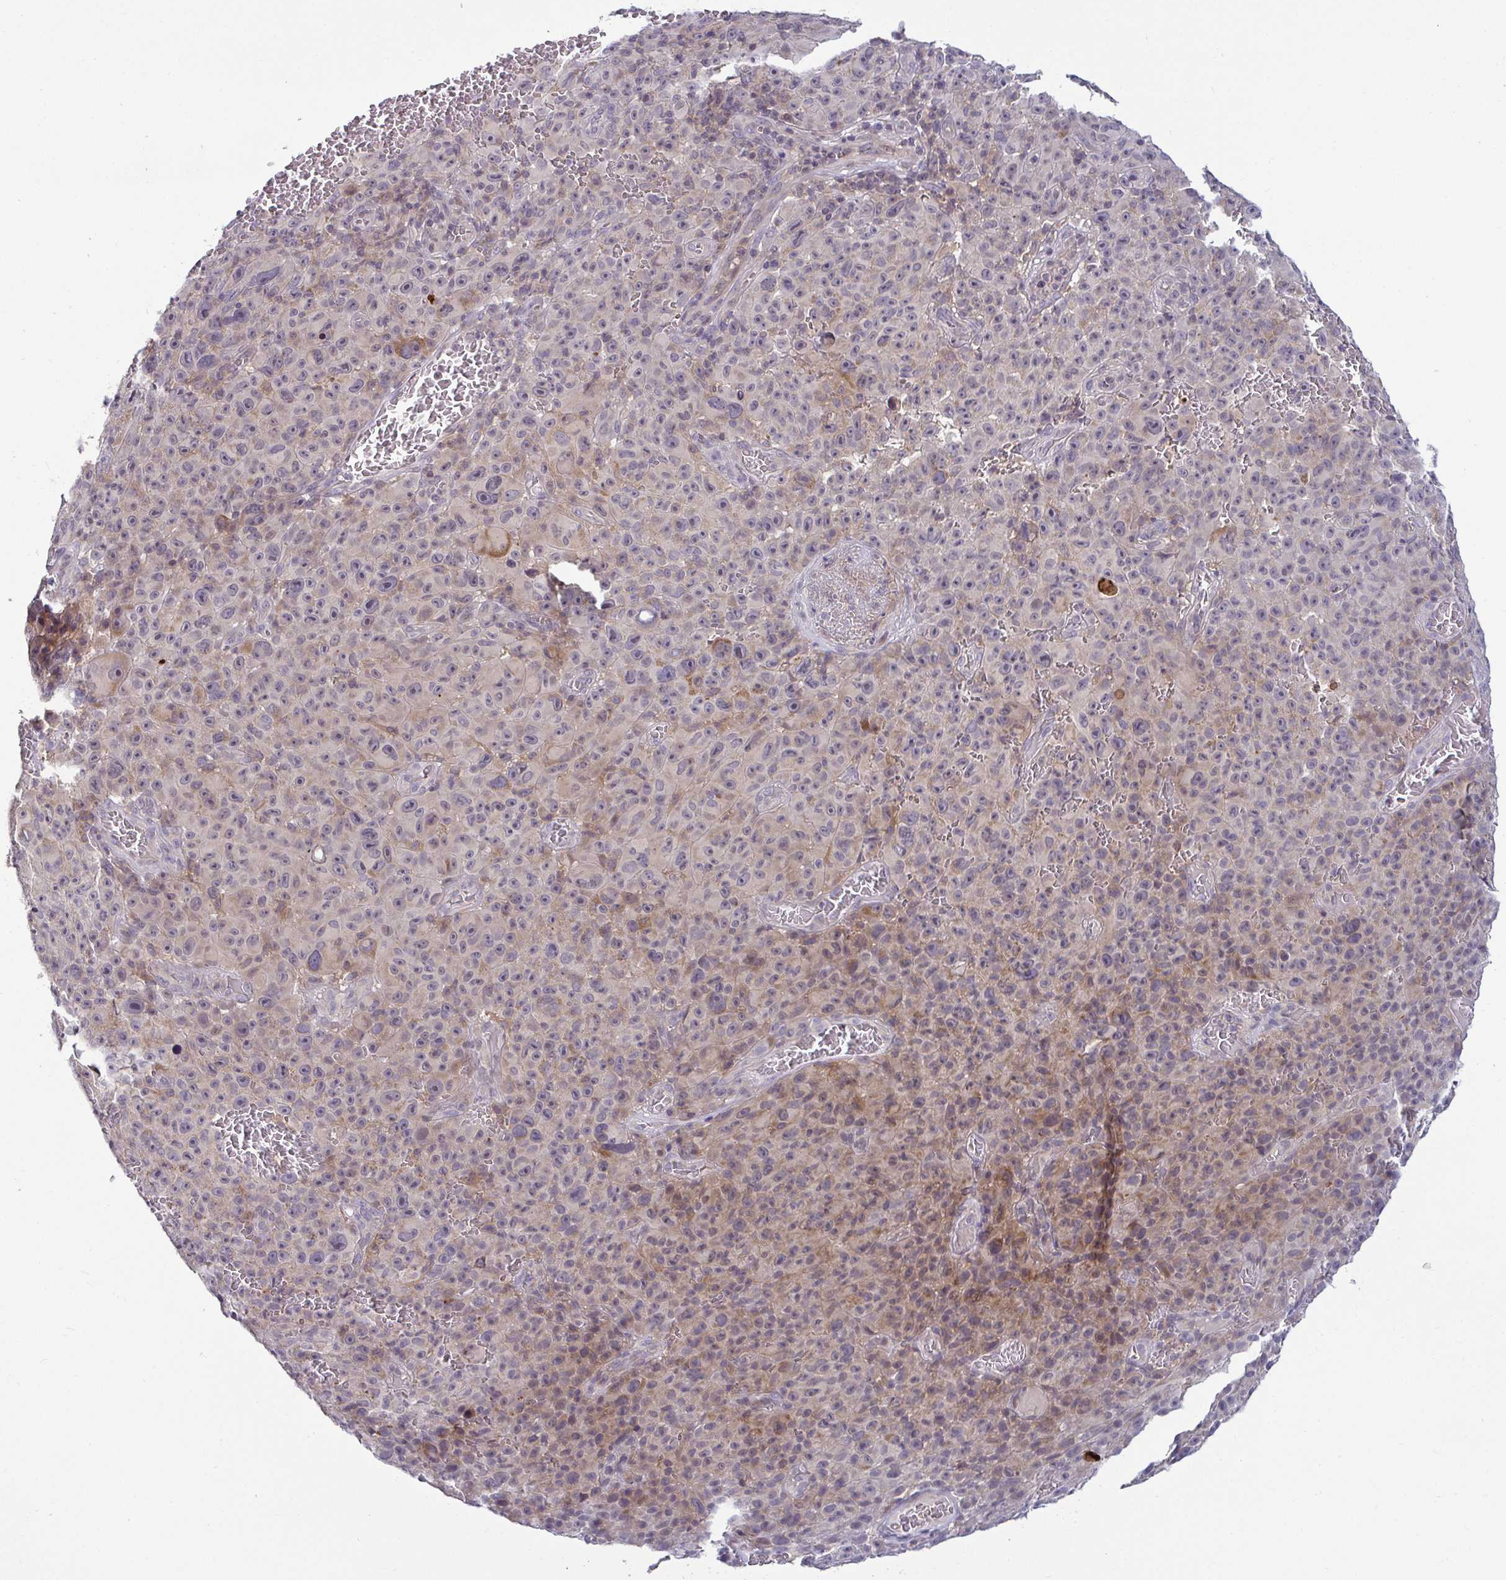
{"staining": {"intensity": "weak", "quantity": "25%-75%", "location": "cytoplasmic/membranous"}, "tissue": "melanoma", "cell_type": "Tumor cells", "image_type": "cancer", "snomed": [{"axis": "morphology", "description": "Malignant melanoma, NOS"}, {"axis": "topography", "description": "Skin"}], "caption": "Weak cytoplasmic/membranous protein expression is seen in about 25%-75% of tumor cells in melanoma.", "gene": "GSTM1", "patient": {"sex": "female", "age": 82}}